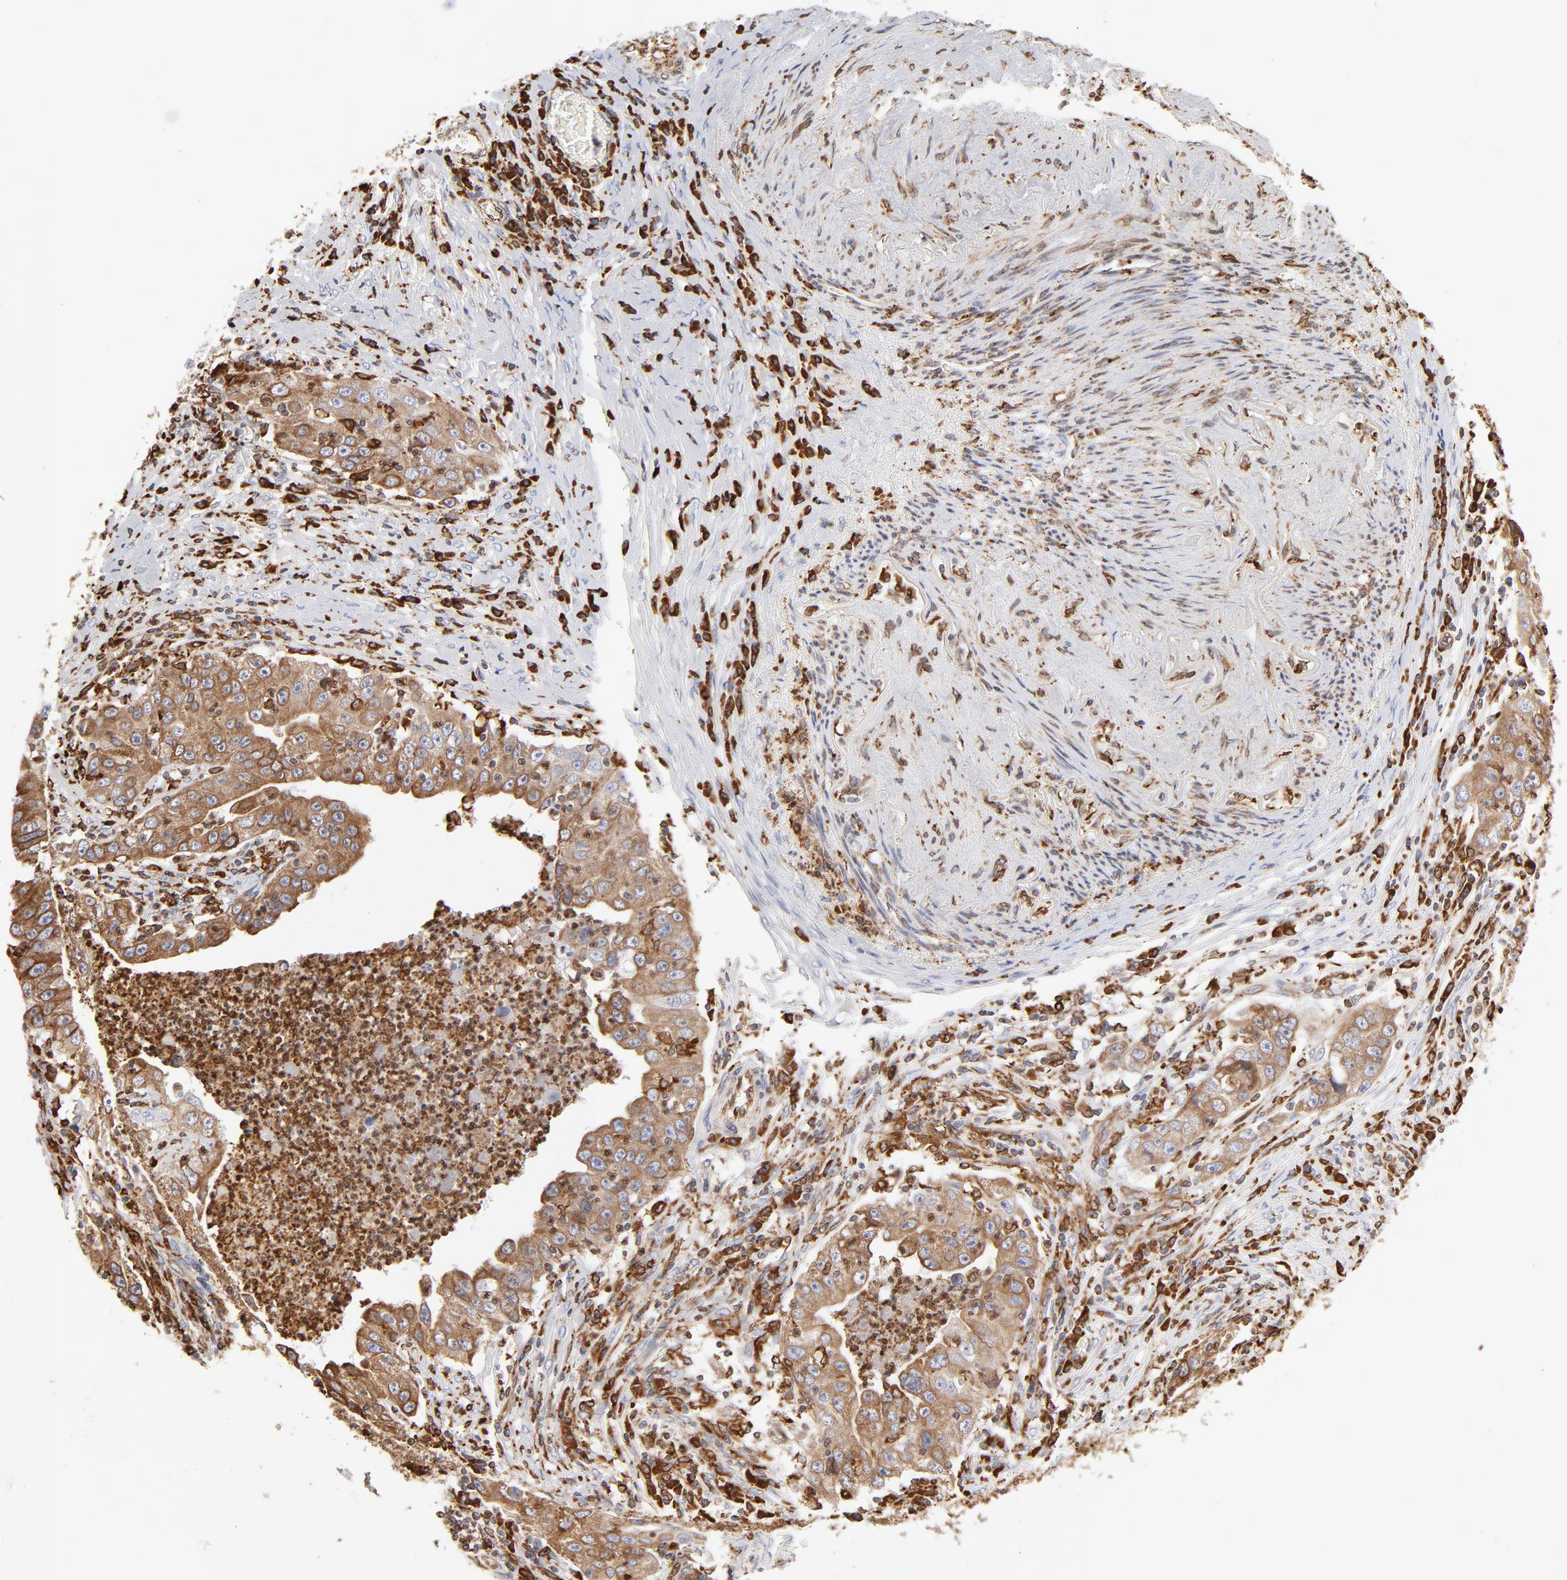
{"staining": {"intensity": "moderate", "quantity": ">75%", "location": "cytoplasmic/membranous"}, "tissue": "lung cancer", "cell_type": "Tumor cells", "image_type": "cancer", "snomed": [{"axis": "morphology", "description": "Squamous cell carcinoma, NOS"}, {"axis": "topography", "description": "Lung"}], "caption": "Protein analysis of squamous cell carcinoma (lung) tissue demonstrates moderate cytoplasmic/membranous expression in about >75% of tumor cells.", "gene": "CANX", "patient": {"sex": "male", "age": 64}}